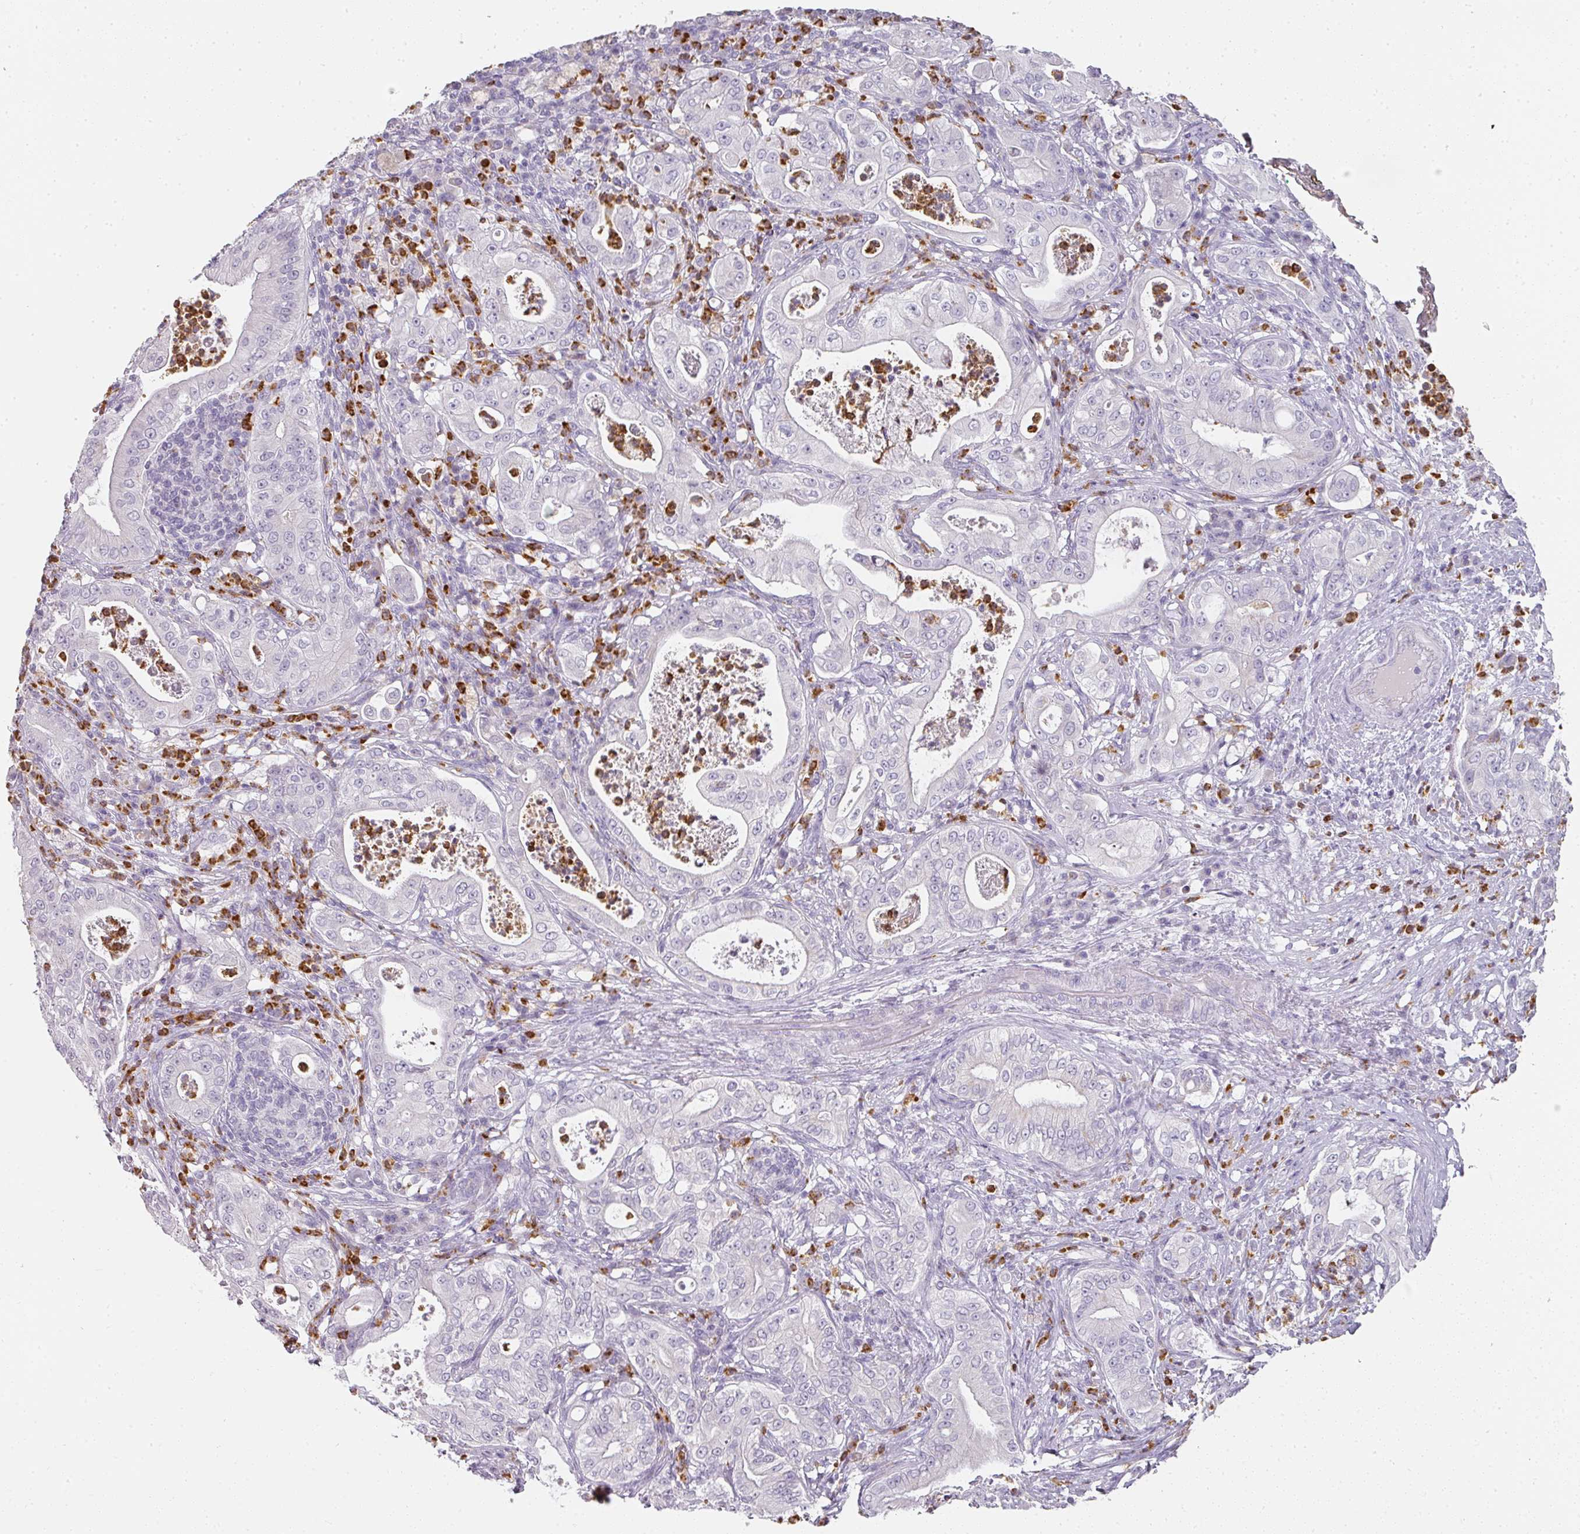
{"staining": {"intensity": "negative", "quantity": "none", "location": "none"}, "tissue": "pancreatic cancer", "cell_type": "Tumor cells", "image_type": "cancer", "snomed": [{"axis": "morphology", "description": "Adenocarcinoma, NOS"}, {"axis": "topography", "description": "Pancreas"}], "caption": "This is an immunohistochemistry (IHC) photomicrograph of adenocarcinoma (pancreatic). There is no staining in tumor cells.", "gene": "CAMP", "patient": {"sex": "male", "age": 71}}